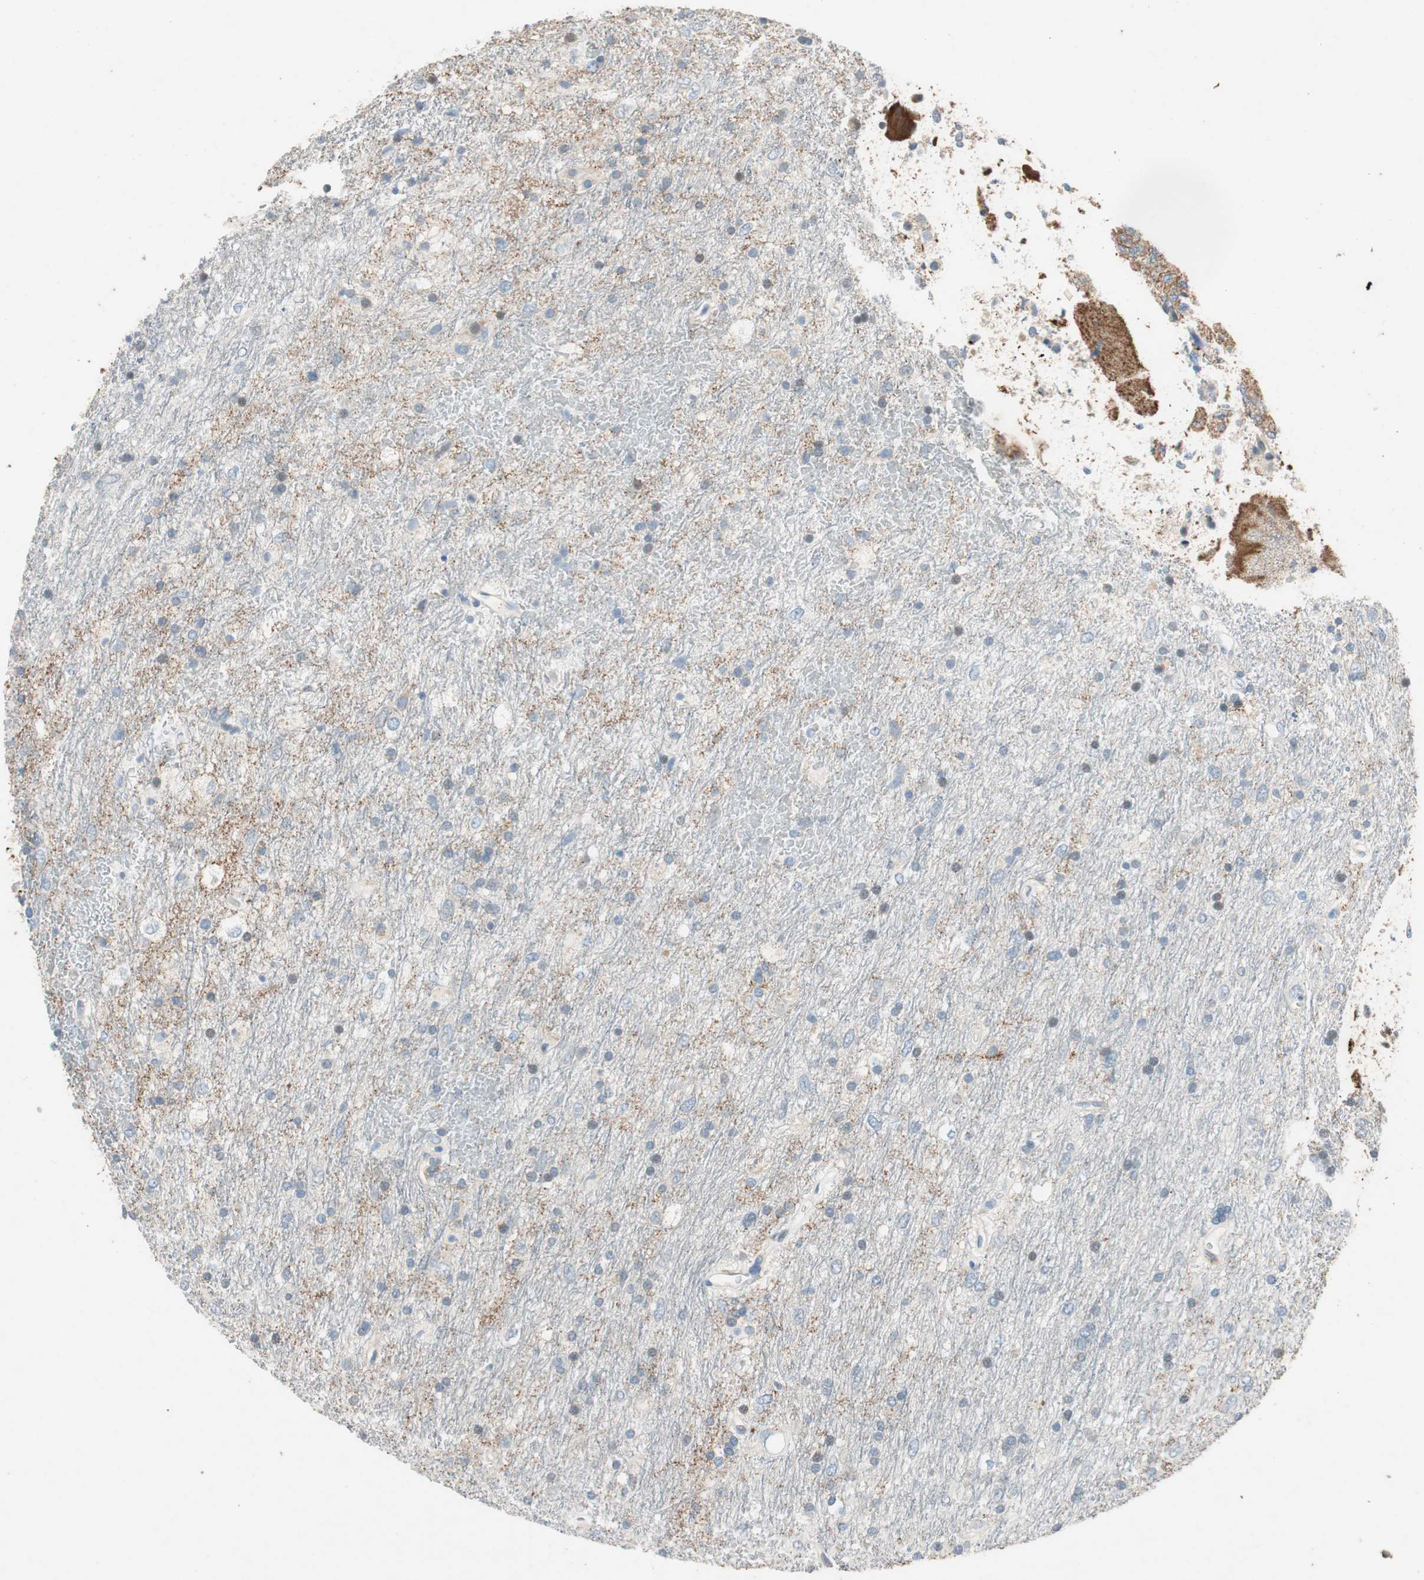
{"staining": {"intensity": "negative", "quantity": "none", "location": "none"}, "tissue": "glioma", "cell_type": "Tumor cells", "image_type": "cancer", "snomed": [{"axis": "morphology", "description": "Glioma, malignant, Low grade"}, {"axis": "topography", "description": "Brain"}], "caption": "This is an IHC histopathology image of human glioma. There is no staining in tumor cells.", "gene": "SERPINB5", "patient": {"sex": "male", "age": 77}}